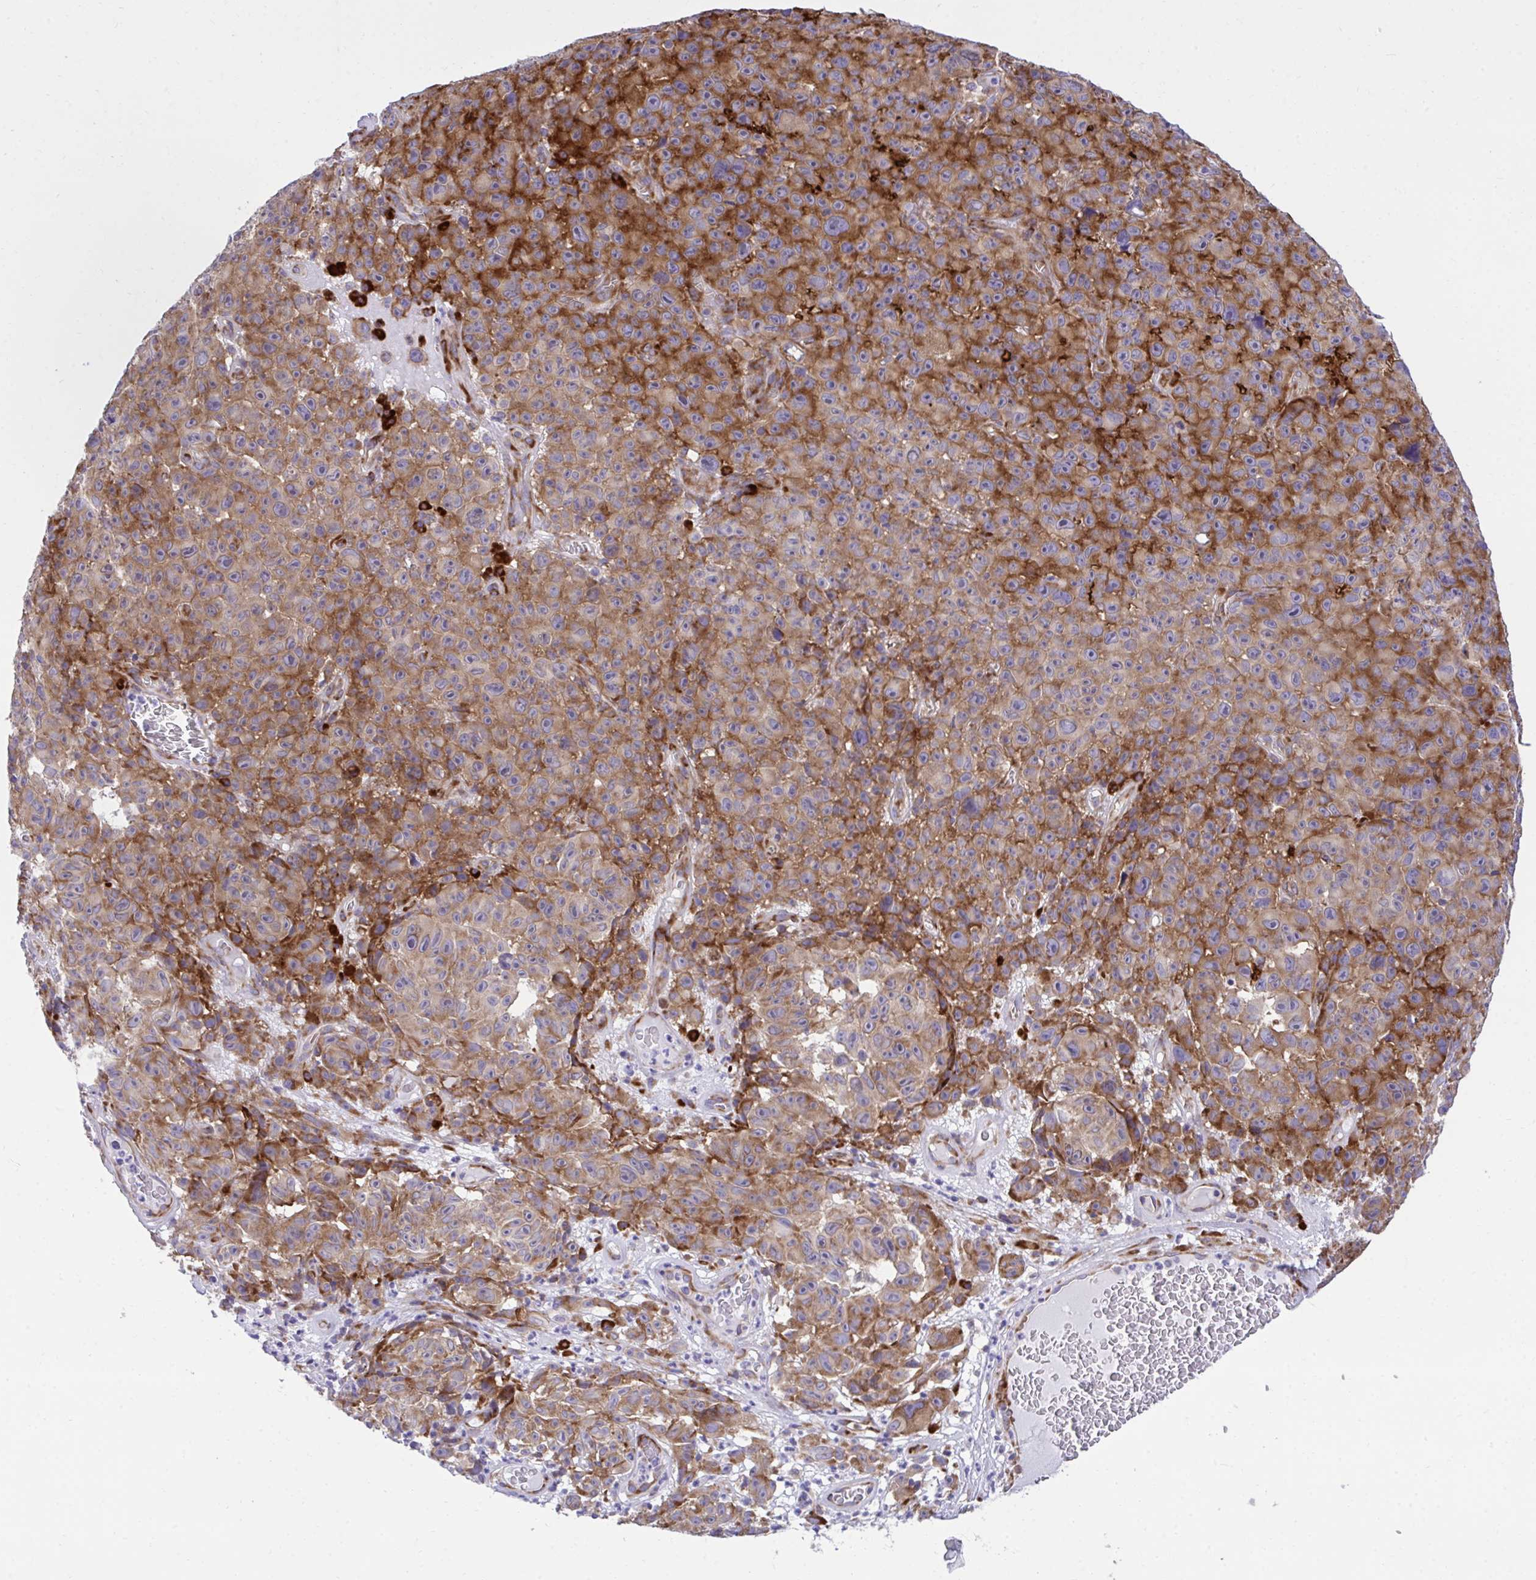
{"staining": {"intensity": "moderate", "quantity": ">75%", "location": "cytoplasmic/membranous"}, "tissue": "melanoma", "cell_type": "Tumor cells", "image_type": "cancer", "snomed": [{"axis": "morphology", "description": "Malignant melanoma, NOS"}, {"axis": "topography", "description": "Skin"}], "caption": "Protein expression analysis of malignant melanoma exhibits moderate cytoplasmic/membranous expression in about >75% of tumor cells.", "gene": "RPS15", "patient": {"sex": "female", "age": 82}}